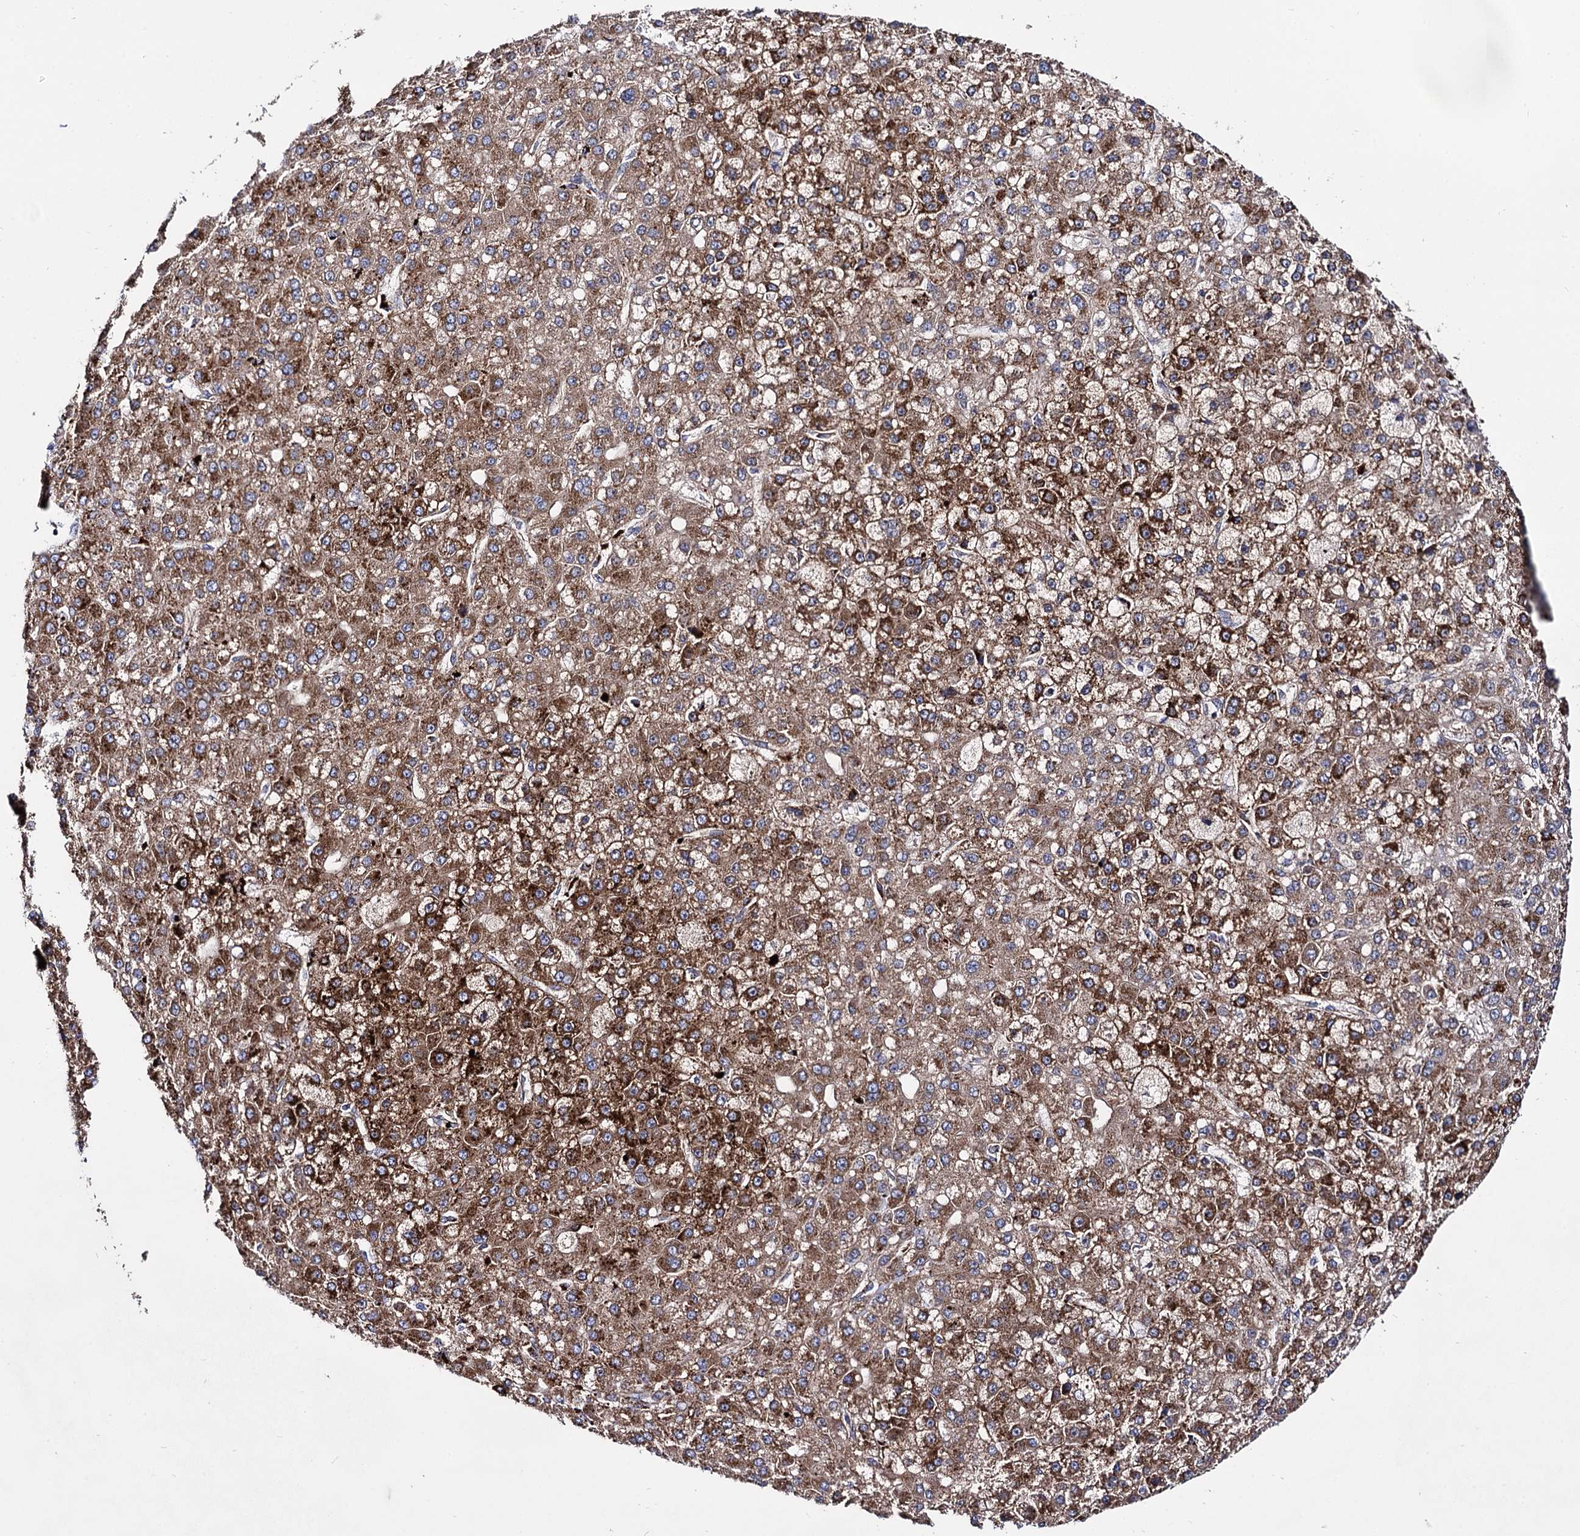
{"staining": {"intensity": "strong", "quantity": ">75%", "location": "cytoplasmic/membranous"}, "tissue": "liver cancer", "cell_type": "Tumor cells", "image_type": "cancer", "snomed": [{"axis": "morphology", "description": "Carcinoma, Hepatocellular, NOS"}, {"axis": "topography", "description": "Liver"}], "caption": "Immunohistochemical staining of human liver hepatocellular carcinoma demonstrates high levels of strong cytoplasmic/membranous protein staining in about >75% of tumor cells.", "gene": "IQCH", "patient": {"sex": "male", "age": 67}}